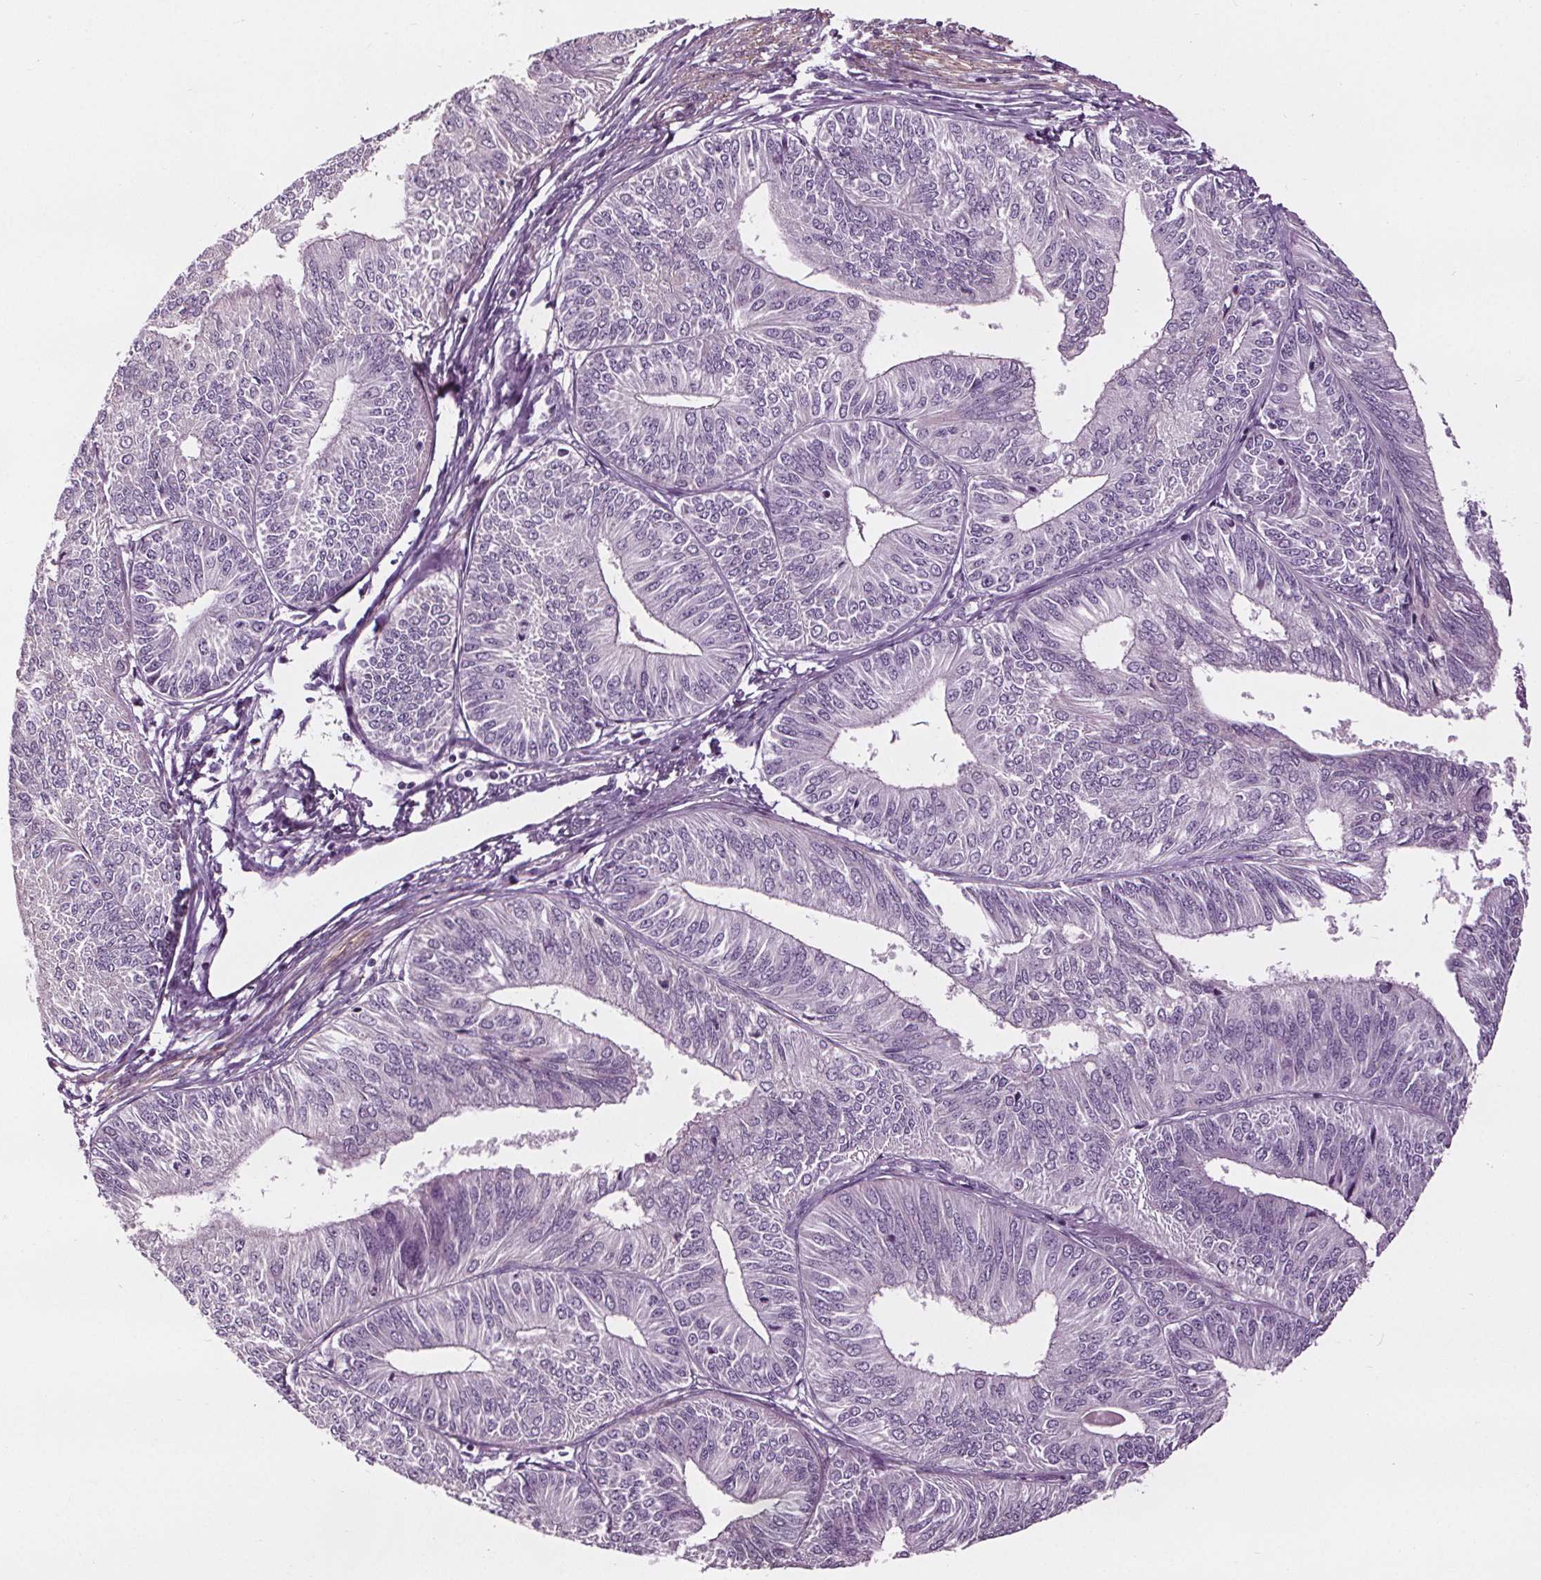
{"staining": {"intensity": "negative", "quantity": "none", "location": "none"}, "tissue": "endometrial cancer", "cell_type": "Tumor cells", "image_type": "cancer", "snomed": [{"axis": "morphology", "description": "Adenocarcinoma, NOS"}, {"axis": "topography", "description": "Endometrium"}], "caption": "Photomicrograph shows no significant protein positivity in tumor cells of endometrial adenocarcinoma.", "gene": "RASA1", "patient": {"sex": "female", "age": 58}}